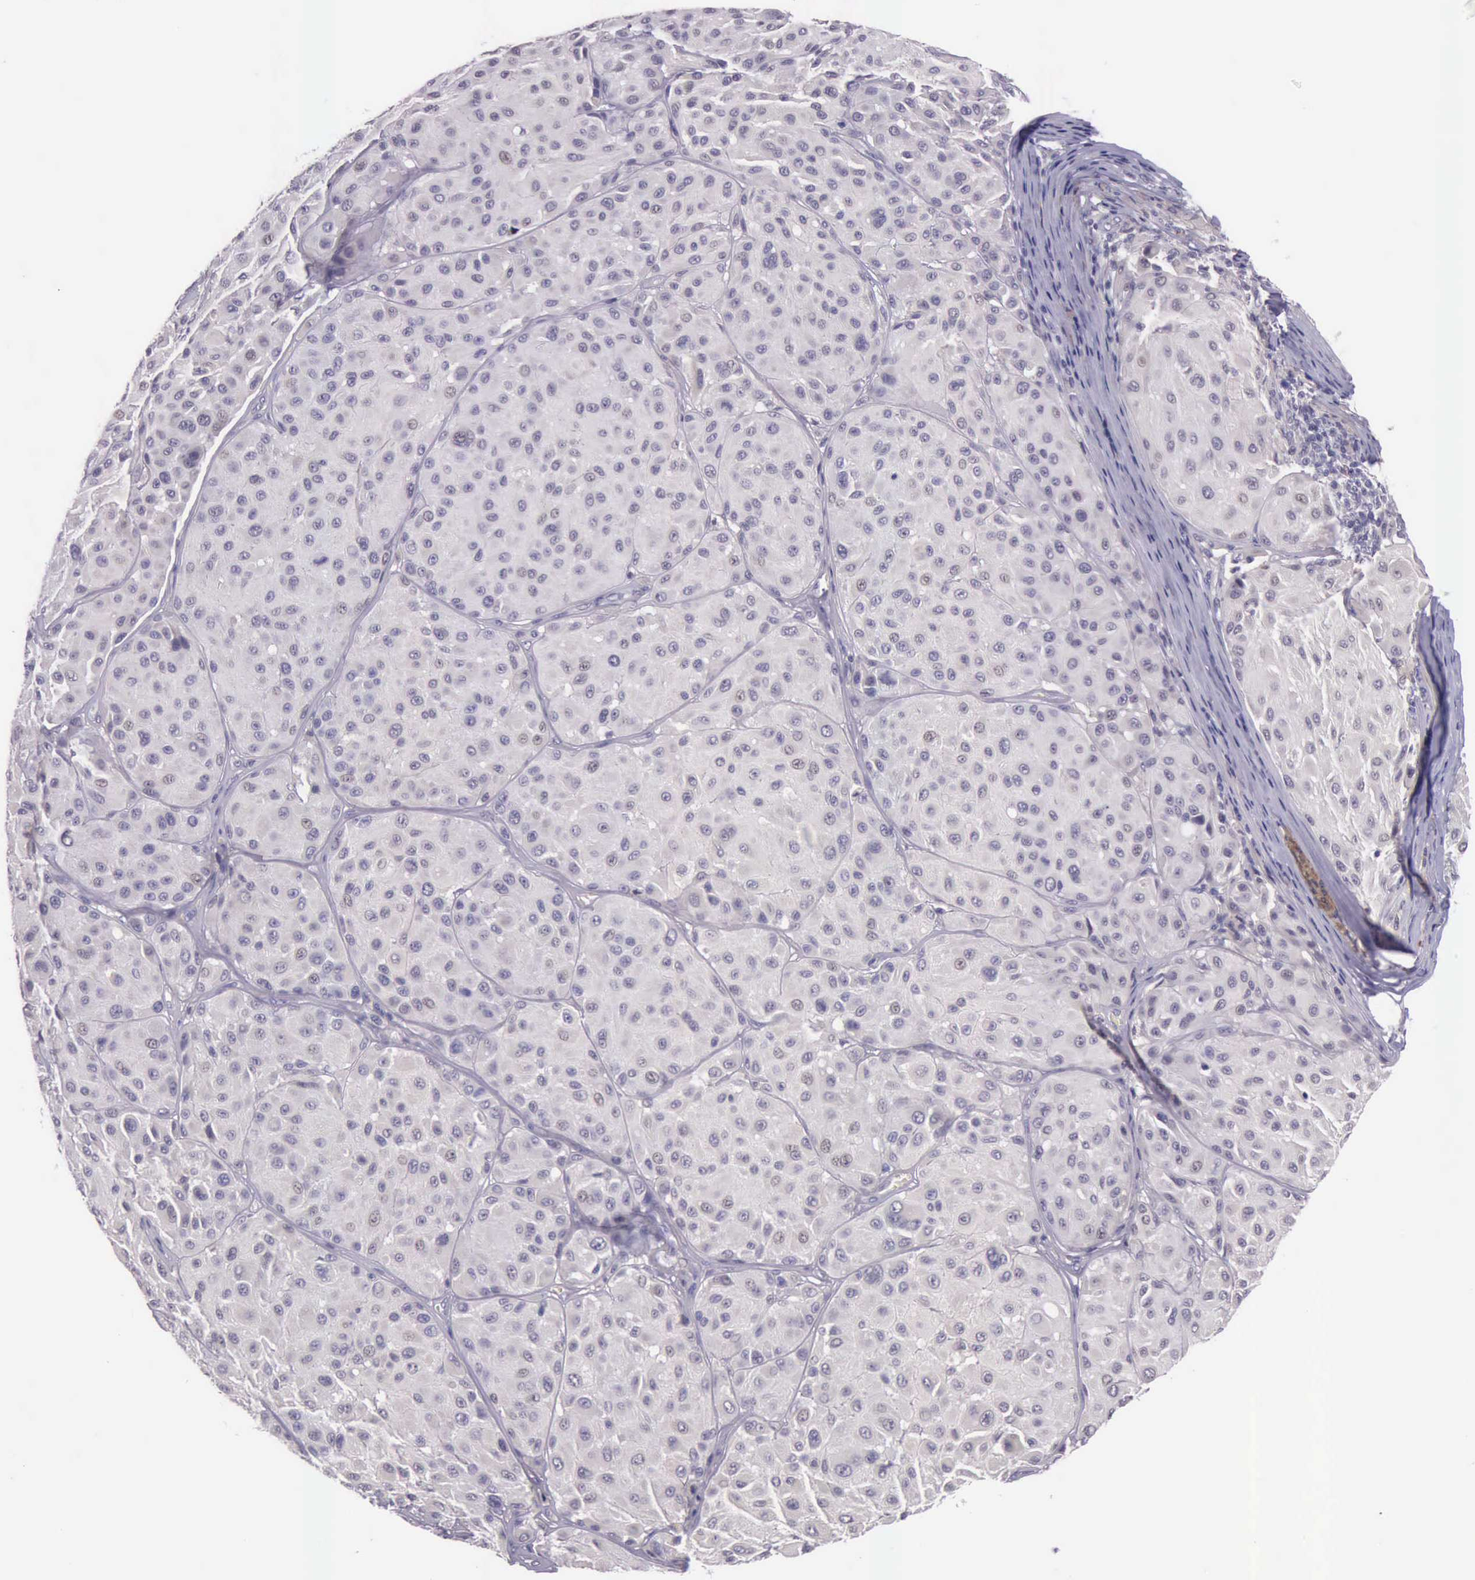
{"staining": {"intensity": "negative", "quantity": "none", "location": "none"}, "tissue": "melanoma", "cell_type": "Tumor cells", "image_type": "cancer", "snomed": [{"axis": "morphology", "description": "Malignant melanoma, NOS"}, {"axis": "topography", "description": "Skin"}], "caption": "Immunohistochemistry of human malignant melanoma demonstrates no expression in tumor cells.", "gene": "PARP1", "patient": {"sex": "male", "age": 36}}